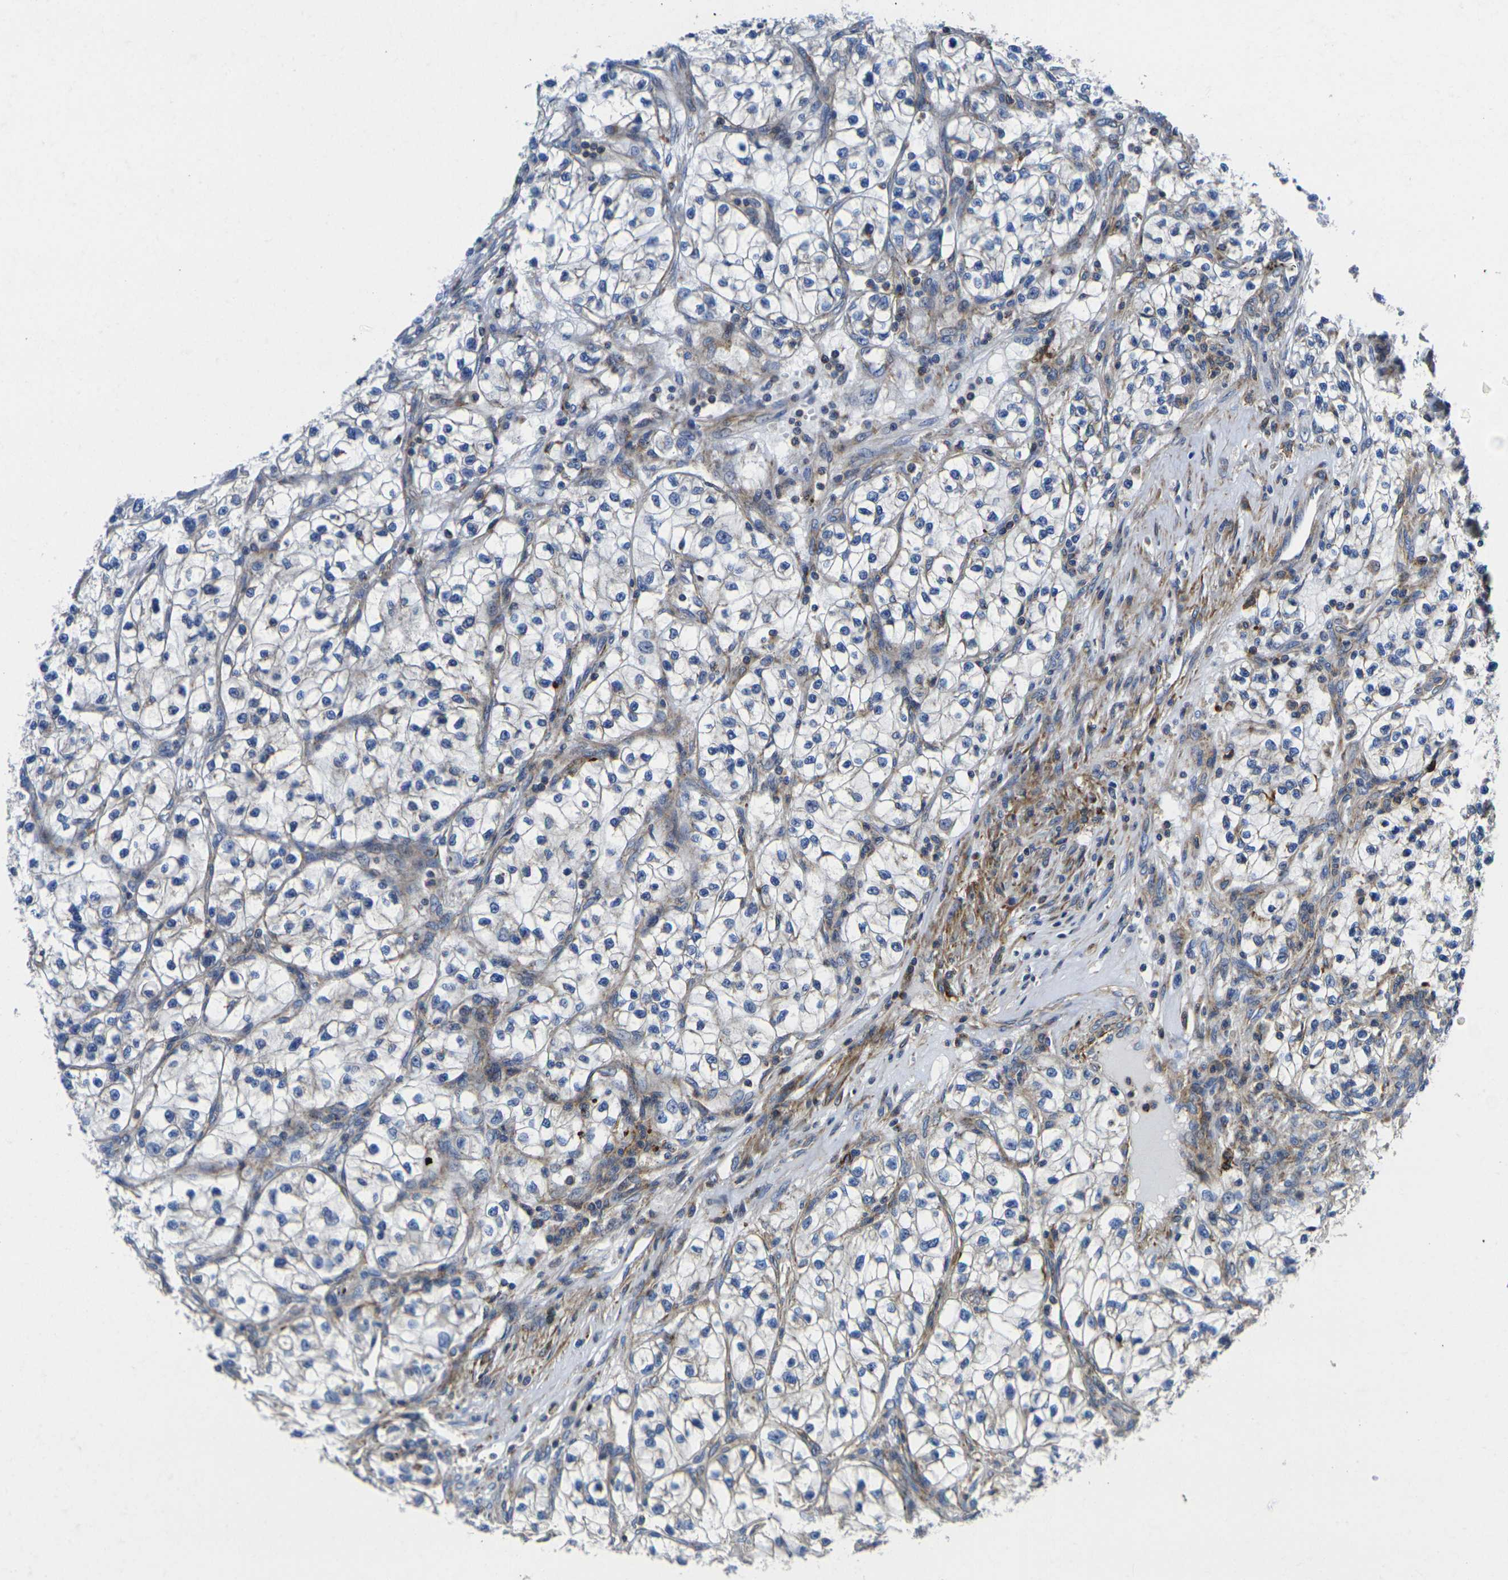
{"staining": {"intensity": "negative", "quantity": "none", "location": "none"}, "tissue": "renal cancer", "cell_type": "Tumor cells", "image_type": "cancer", "snomed": [{"axis": "morphology", "description": "Adenocarcinoma, NOS"}, {"axis": "topography", "description": "Kidney"}], "caption": "Tumor cells show no significant expression in renal cancer (adenocarcinoma).", "gene": "GPR4", "patient": {"sex": "female", "age": 57}}